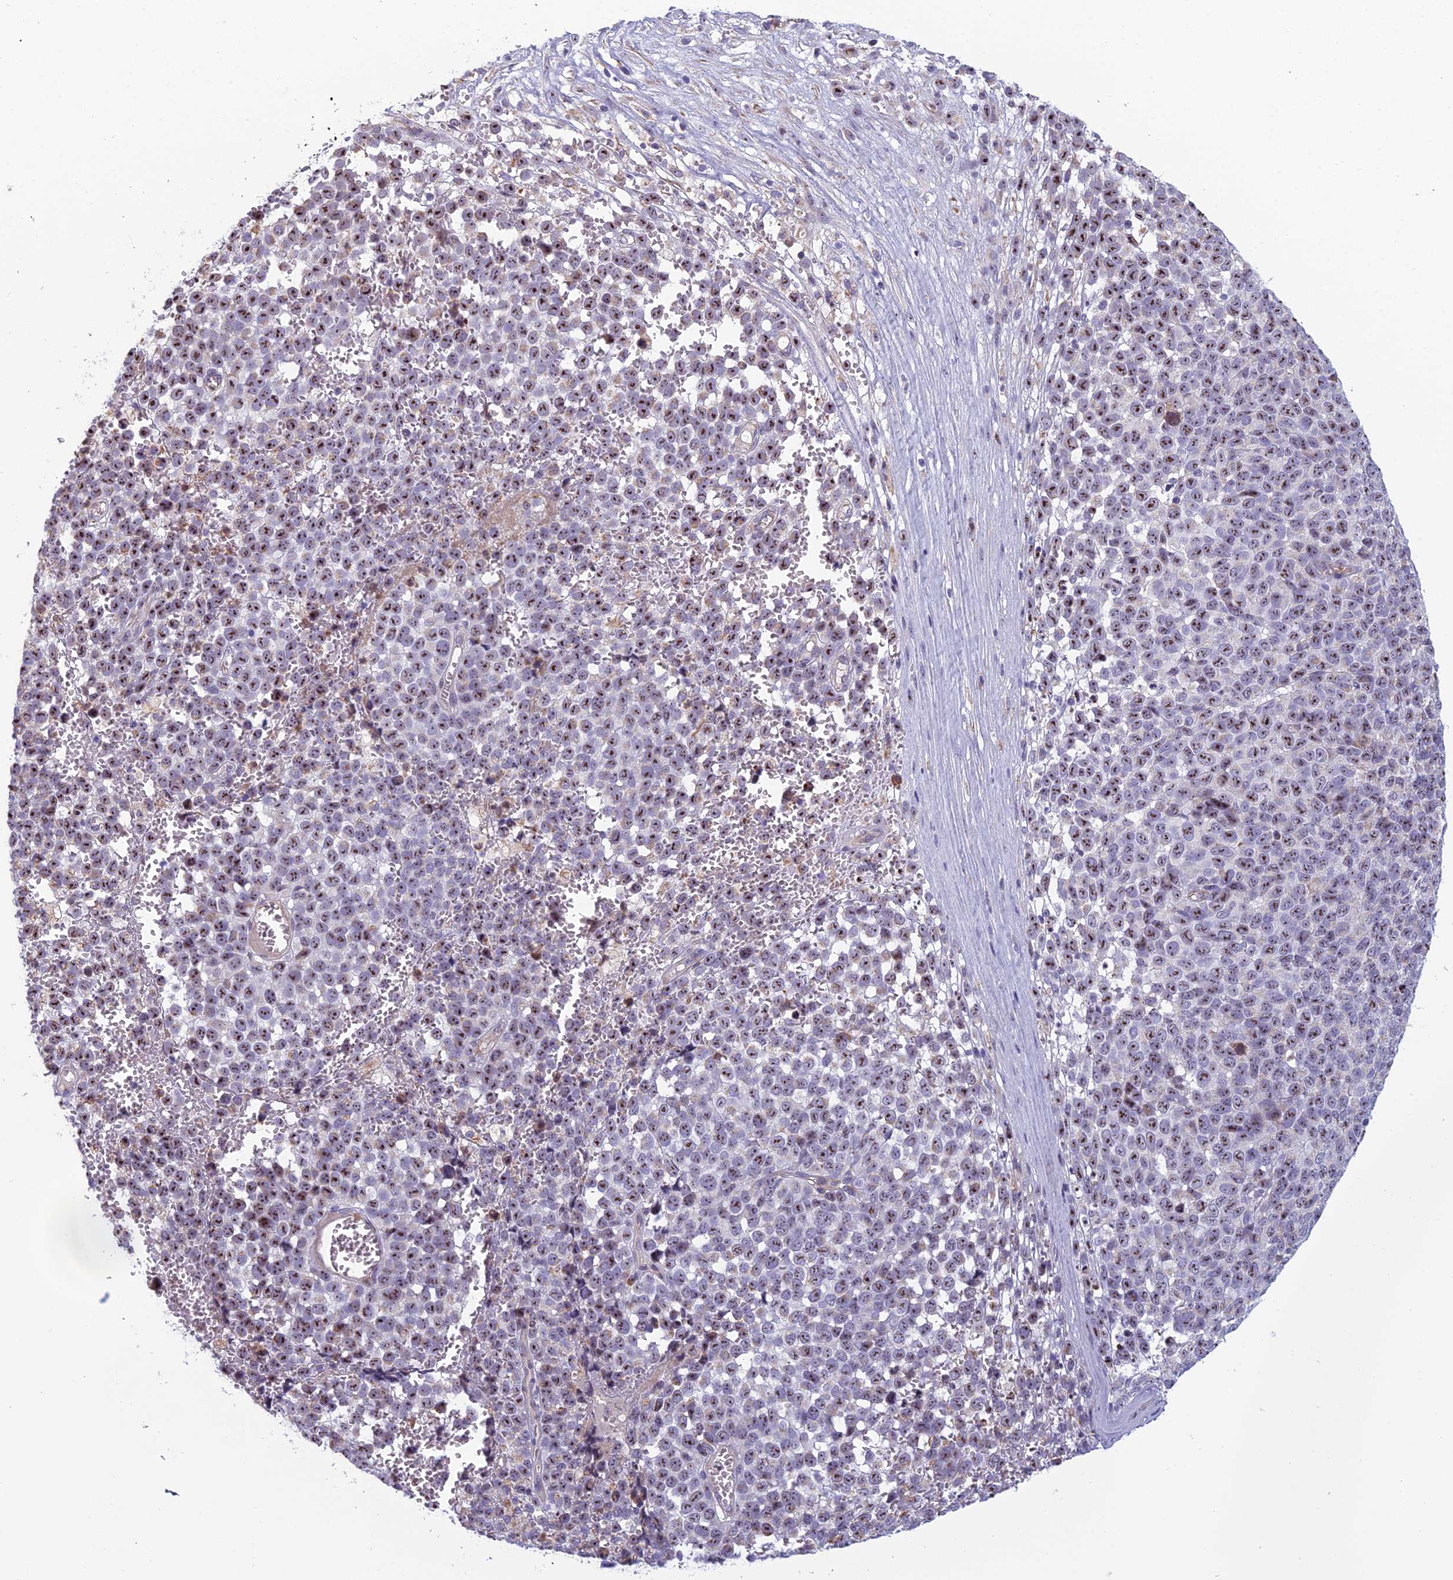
{"staining": {"intensity": "moderate", "quantity": ">75%", "location": "nuclear"}, "tissue": "melanoma", "cell_type": "Tumor cells", "image_type": "cancer", "snomed": [{"axis": "morphology", "description": "Malignant melanoma, NOS"}, {"axis": "topography", "description": "Nose, NOS"}], "caption": "There is medium levels of moderate nuclear staining in tumor cells of malignant melanoma, as demonstrated by immunohistochemical staining (brown color).", "gene": "NOC2L", "patient": {"sex": "female", "age": 48}}